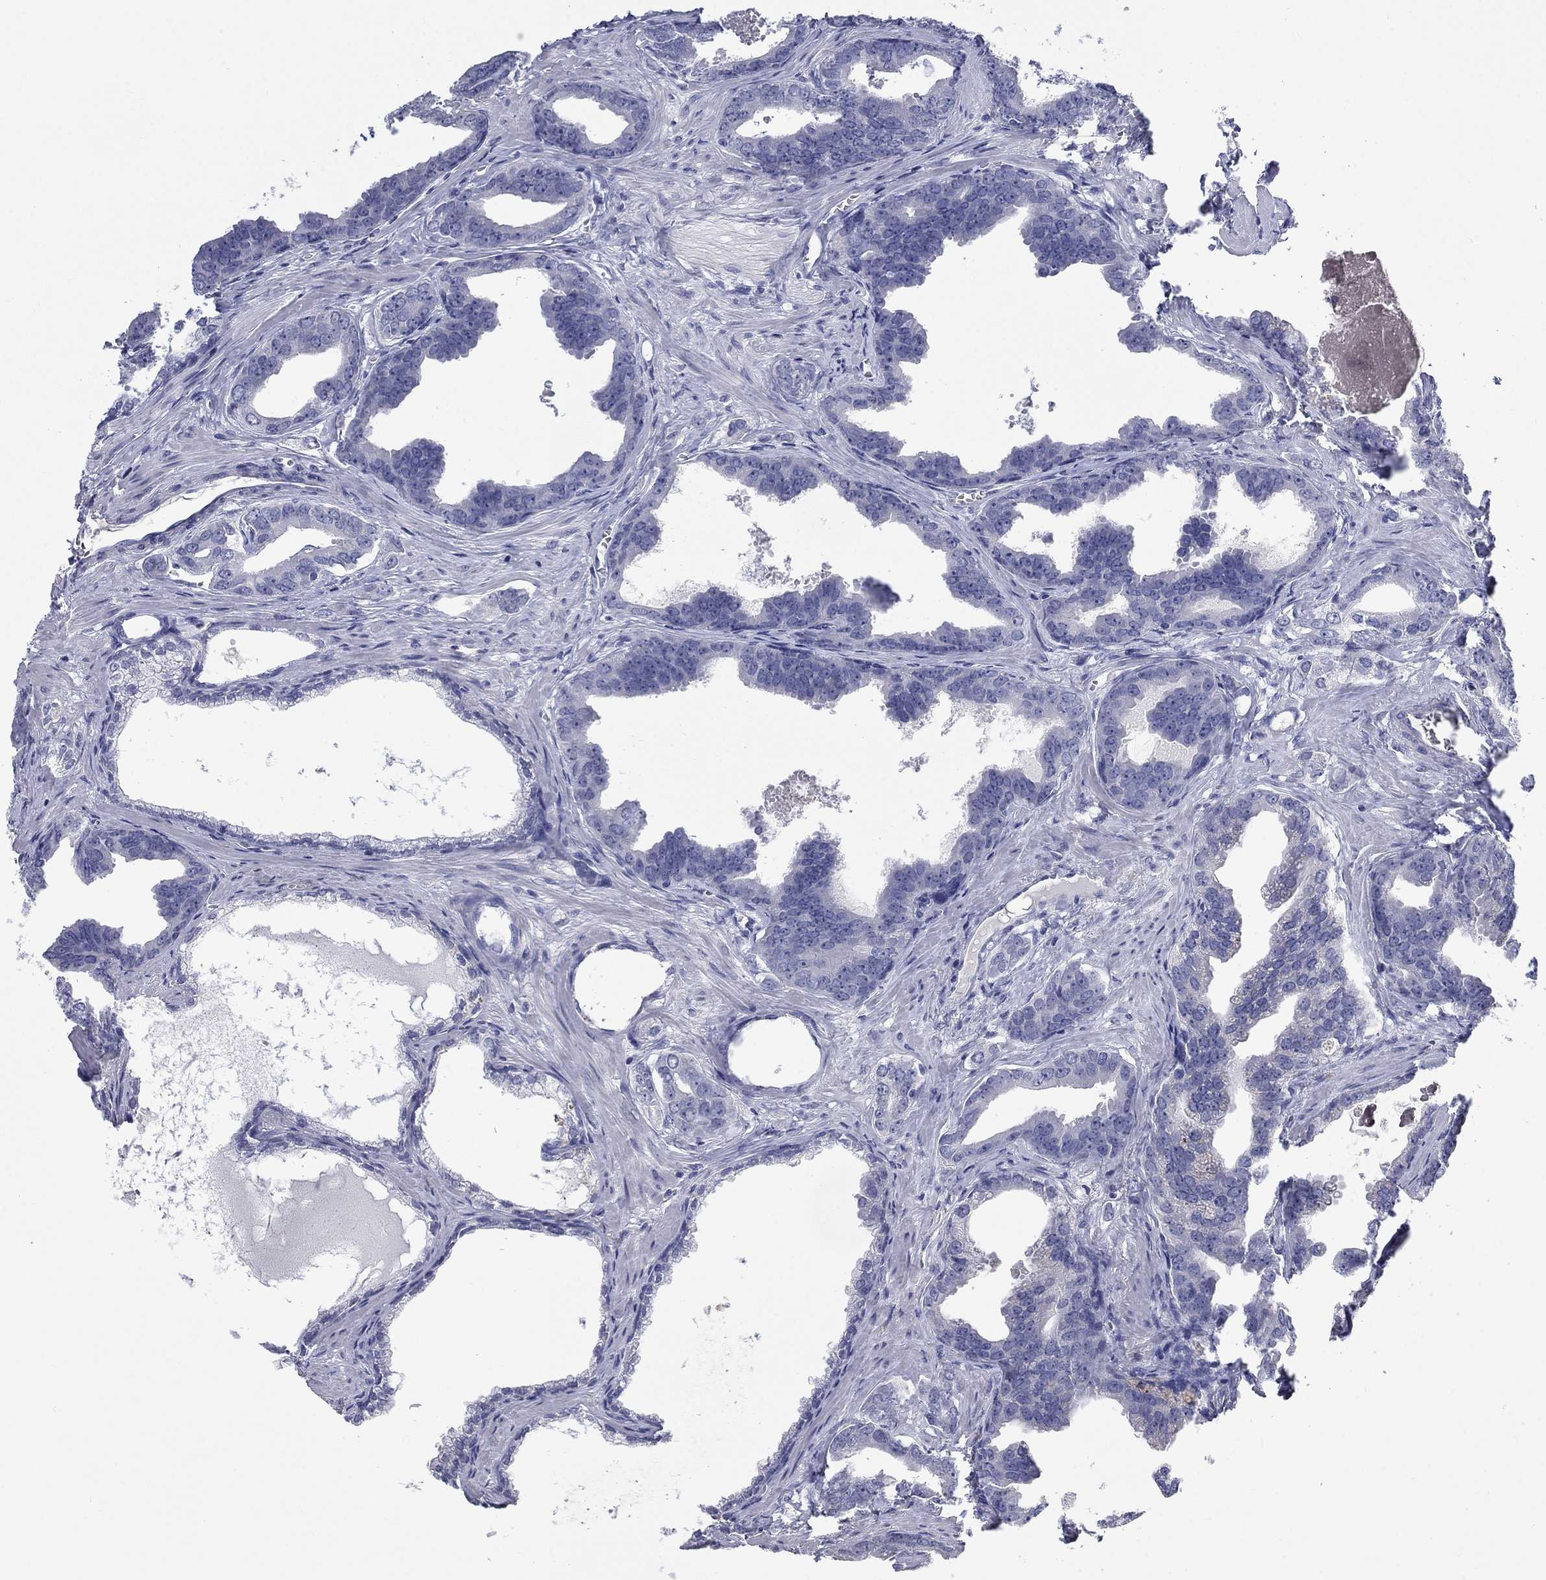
{"staining": {"intensity": "negative", "quantity": "none", "location": "none"}, "tissue": "prostate cancer", "cell_type": "Tumor cells", "image_type": "cancer", "snomed": [{"axis": "morphology", "description": "Adenocarcinoma, NOS"}, {"axis": "topography", "description": "Prostate"}], "caption": "Protein analysis of adenocarcinoma (prostate) shows no significant expression in tumor cells. The staining was performed using DAB to visualize the protein expression in brown, while the nuclei were stained in blue with hematoxylin (Magnification: 20x).", "gene": "PLEK", "patient": {"sex": "male", "age": 66}}